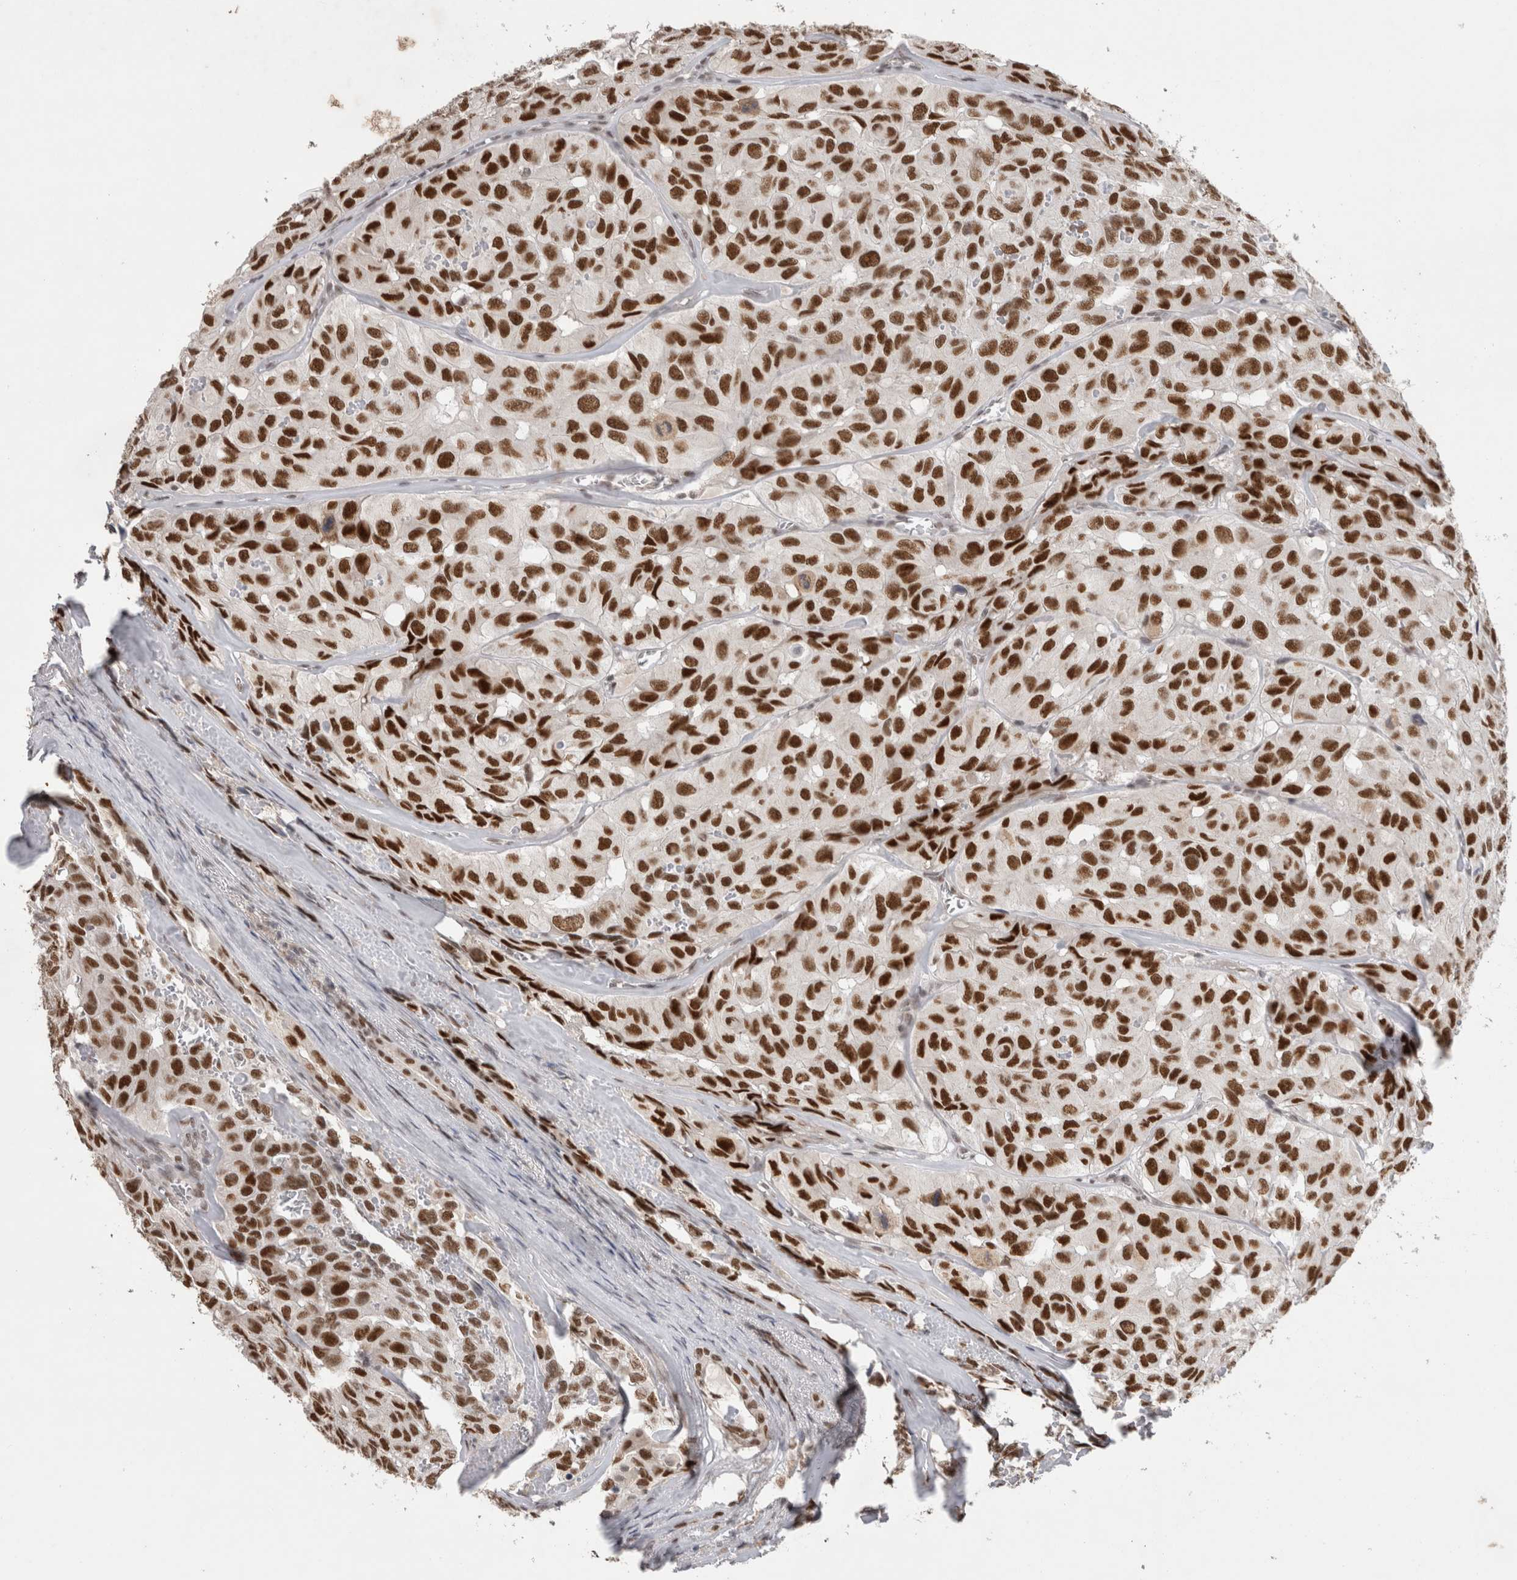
{"staining": {"intensity": "strong", "quantity": ">75%", "location": "nuclear"}, "tissue": "head and neck cancer", "cell_type": "Tumor cells", "image_type": "cancer", "snomed": [{"axis": "morphology", "description": "Adenocarcinoma, NOS"}, {"axis": "topography", "description": "Salivary gland, NOS"}, {"axis": "topography", "description": "Head-Neck"}], "caption": "Protein analysis of adenocarcinoma (head and neck) tissue exhibits strong nuclear staining in about >75% of tumor cells. (DAB = brown stain, brightfield microscopy at high magnification).", "gene": "RECQL4", "patient": {"sex": "female", "age": 76}}